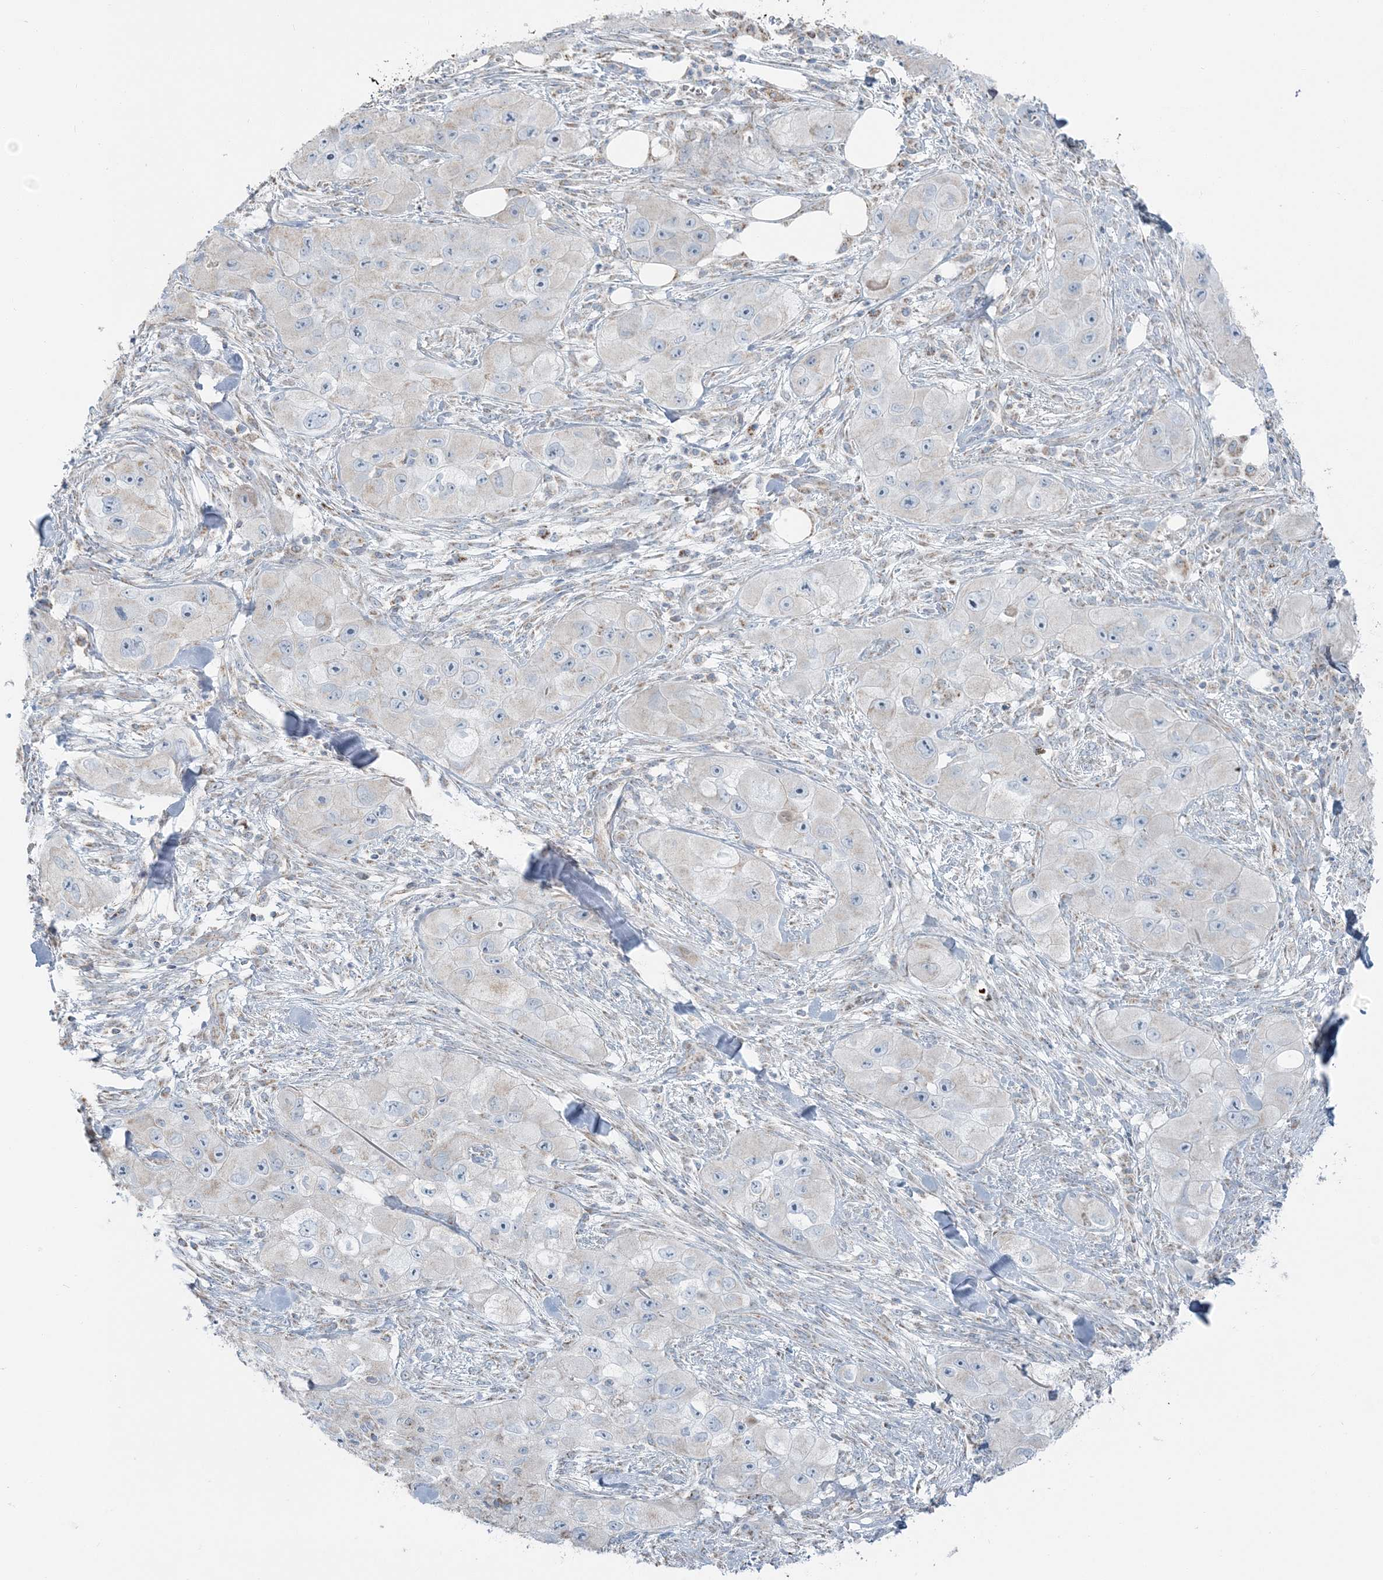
{"staining": {"intensity": "negative", "quantity": "none", "location": "none"}, "tissue": "skin cancer", "cell_type": "Tumor cells", "image_type": "cancer", "snomed": [{"axis": "morphology", "description": "Squamous cell carcinoma, NOS"}, {"axis": "topography", "description": "Skin"}, {"axis": "topography", "description": "Subcutis"}], "caption": "An IHC photomicrograph of squamous cell carcinoma (skin) is shown. There is no staining in tumor cells of squamous cell carcinoma (skin). (DAB immunohistochemistry visualized using brightfield microscopy, high magnification).", "gene": "SLC22A16", "patient": {"sex": "male", "age": 73}}